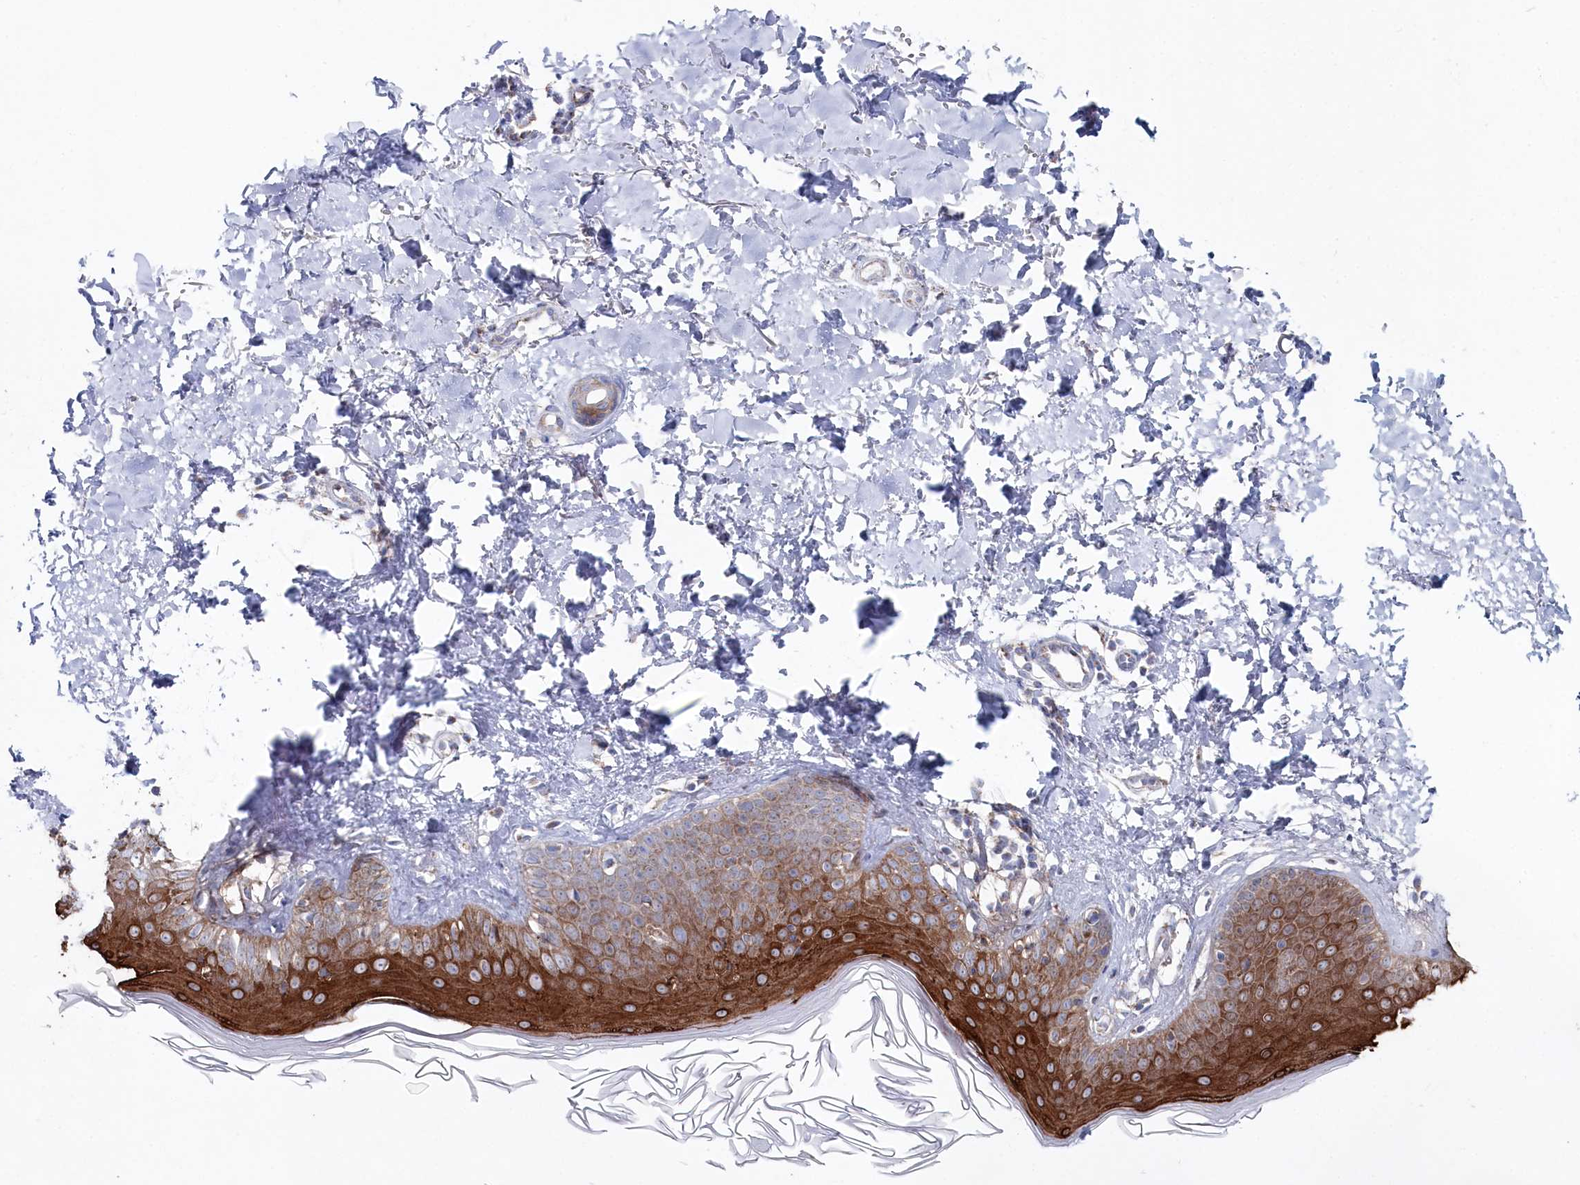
{"staining": {"intensity": "negative", "quantity": "none", "location": "none"}, "tissue": "skin", "cell_type": "Fibroblasts", "image_type": "normal", "snomed": [{"axis": "morphology", "description": "Normal tissue, NOS"}, {"axis": "topography", "description": "Skin"}], "caption": "Micrograph shows no protein staining in fibroblasts of unremarkable skin. Brightfield microscopy of immunohistochemistry stained with DAB (brown) and hematoxylin (blue), captured at high magnification.", "gene": "GLS2", "patient": {"sex": "male", "age": 52}}